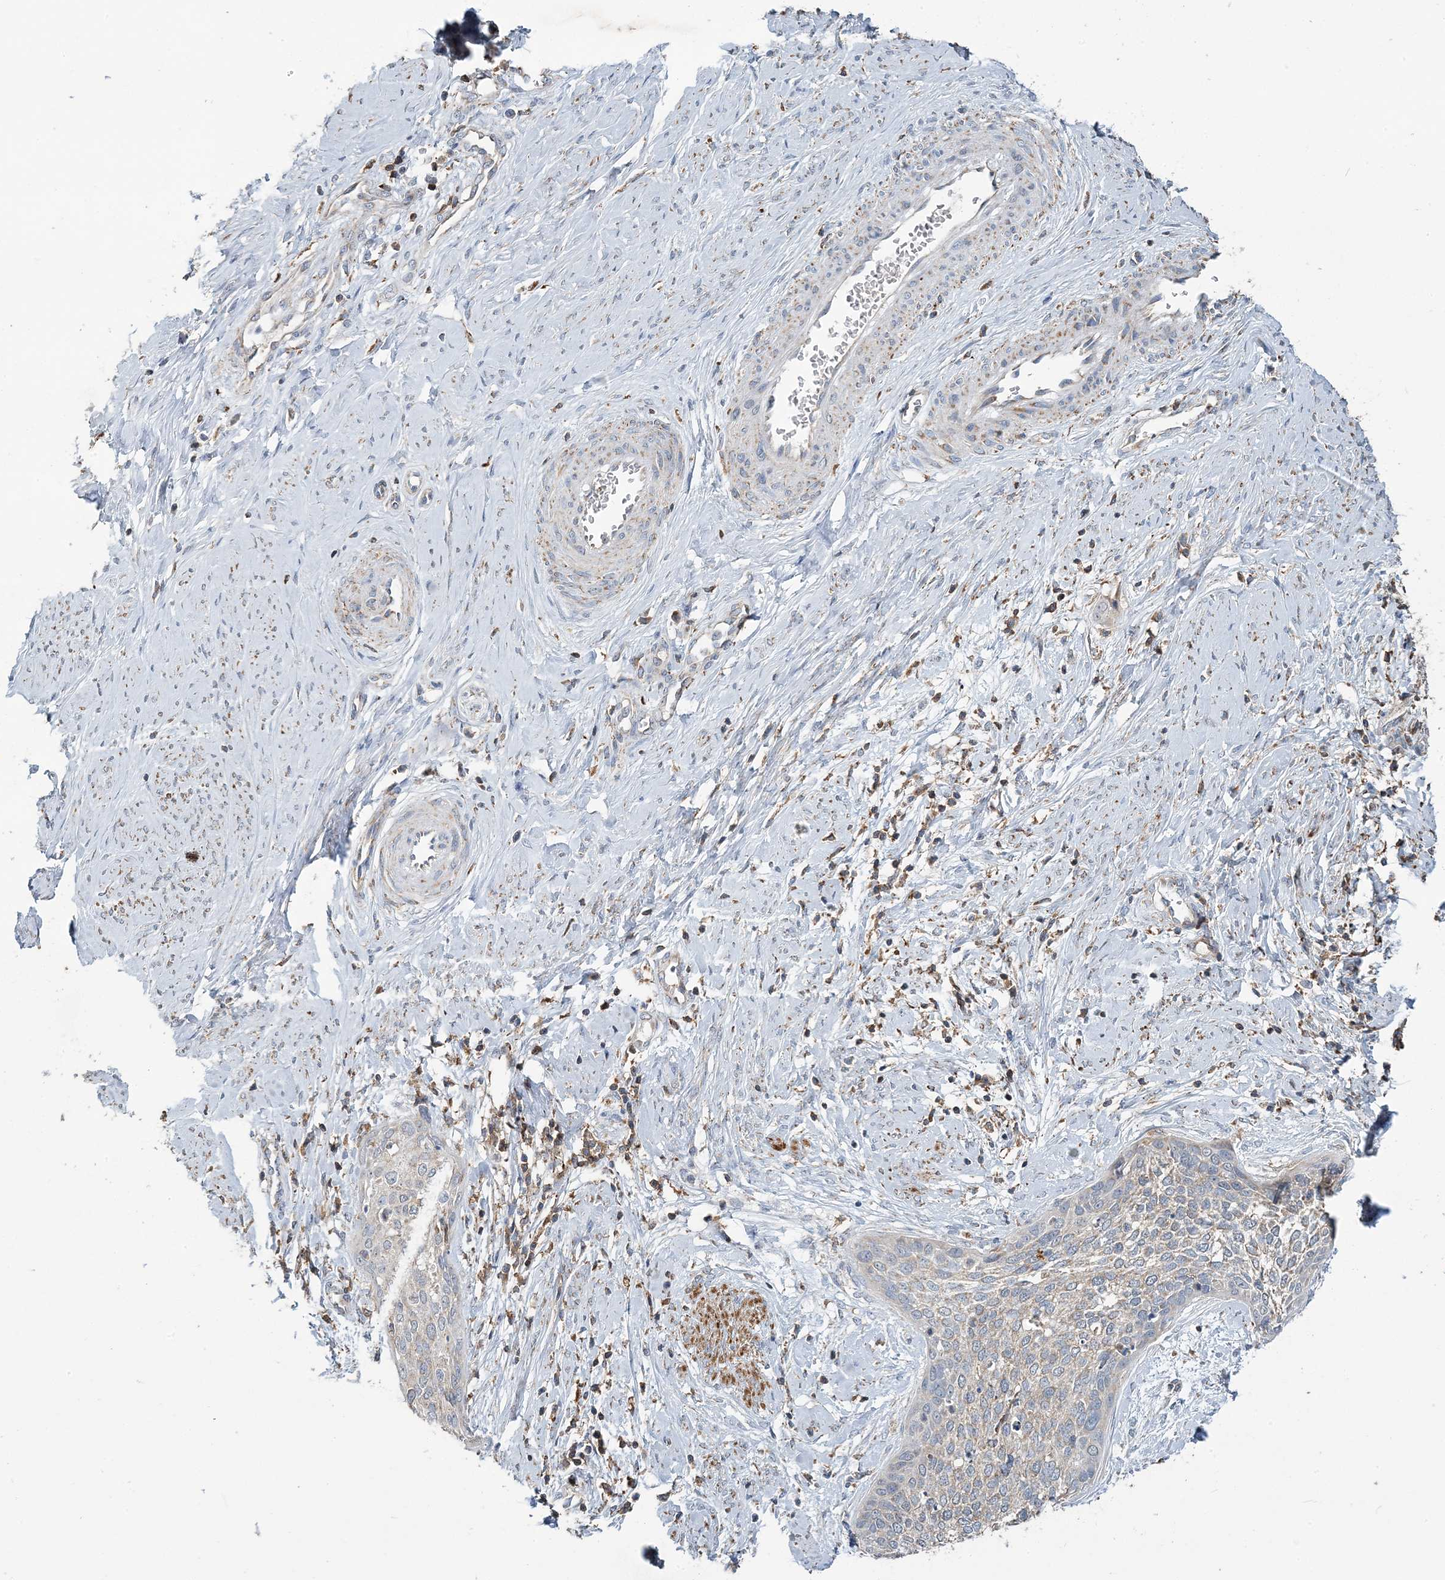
{"staining": {"intensity": "negative", "quantity": "none", "location": "none"}, "tissue": "cervical cancer", "cell_type": "Tumor cells", "image_type": "cancer", "snomed": [{"axis": "morphology", "description": "Squamous cell carcinoma, NOS"}, {"axis": "topography", "description": "Cervix"}], "caption": "Photomicrograph shows no significant protein staining in tumor cells of cervical cancer.", "gene": "TMLHE", "patient": {"sex": "female", "age": 37}}